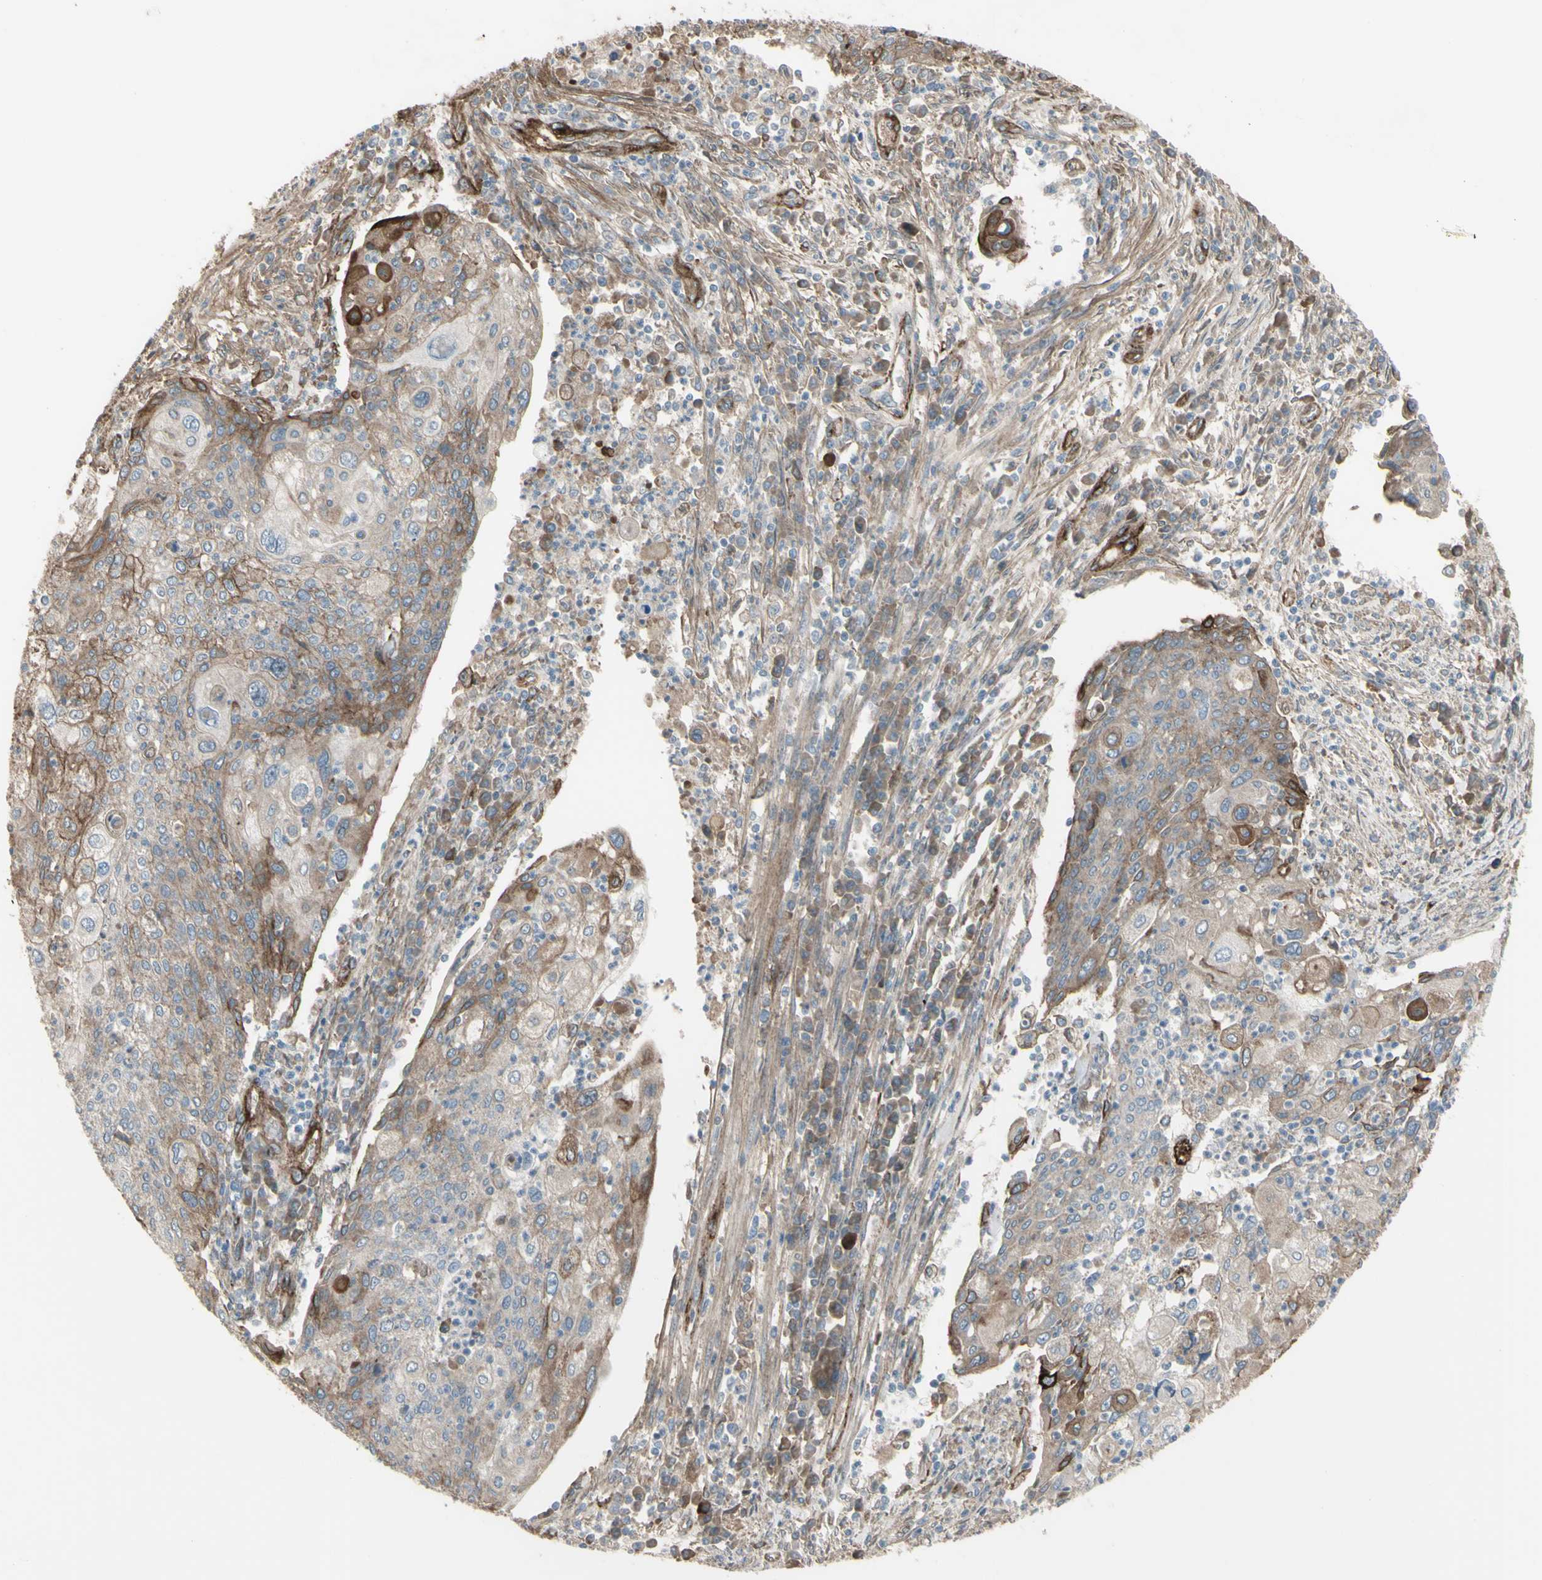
{"staining": {"intensity": "moderate", "quantity": "25%-75%", "location": "cytoplasmic/membranous"}, "tissue": "cervical cancer", "cell_type": "Tumor cells", "image_type": "cancer", "snomed": [{"axis": "morphology", "description": "Squamous cell carcinoma, NOS"}, {"axis": "topography", "description": "Cervix"}], "caption": "Immunohistochemistry (IHC) photomicrograph of human cervical squamous cell carcinoma stained for a protein (brown), which shows medium levels of moderate cytoplasmic/membranous positivity in about 25%-75% of tumor cells.", "gene": "CD276", "patient": {"sex": "female", "age": 40}}